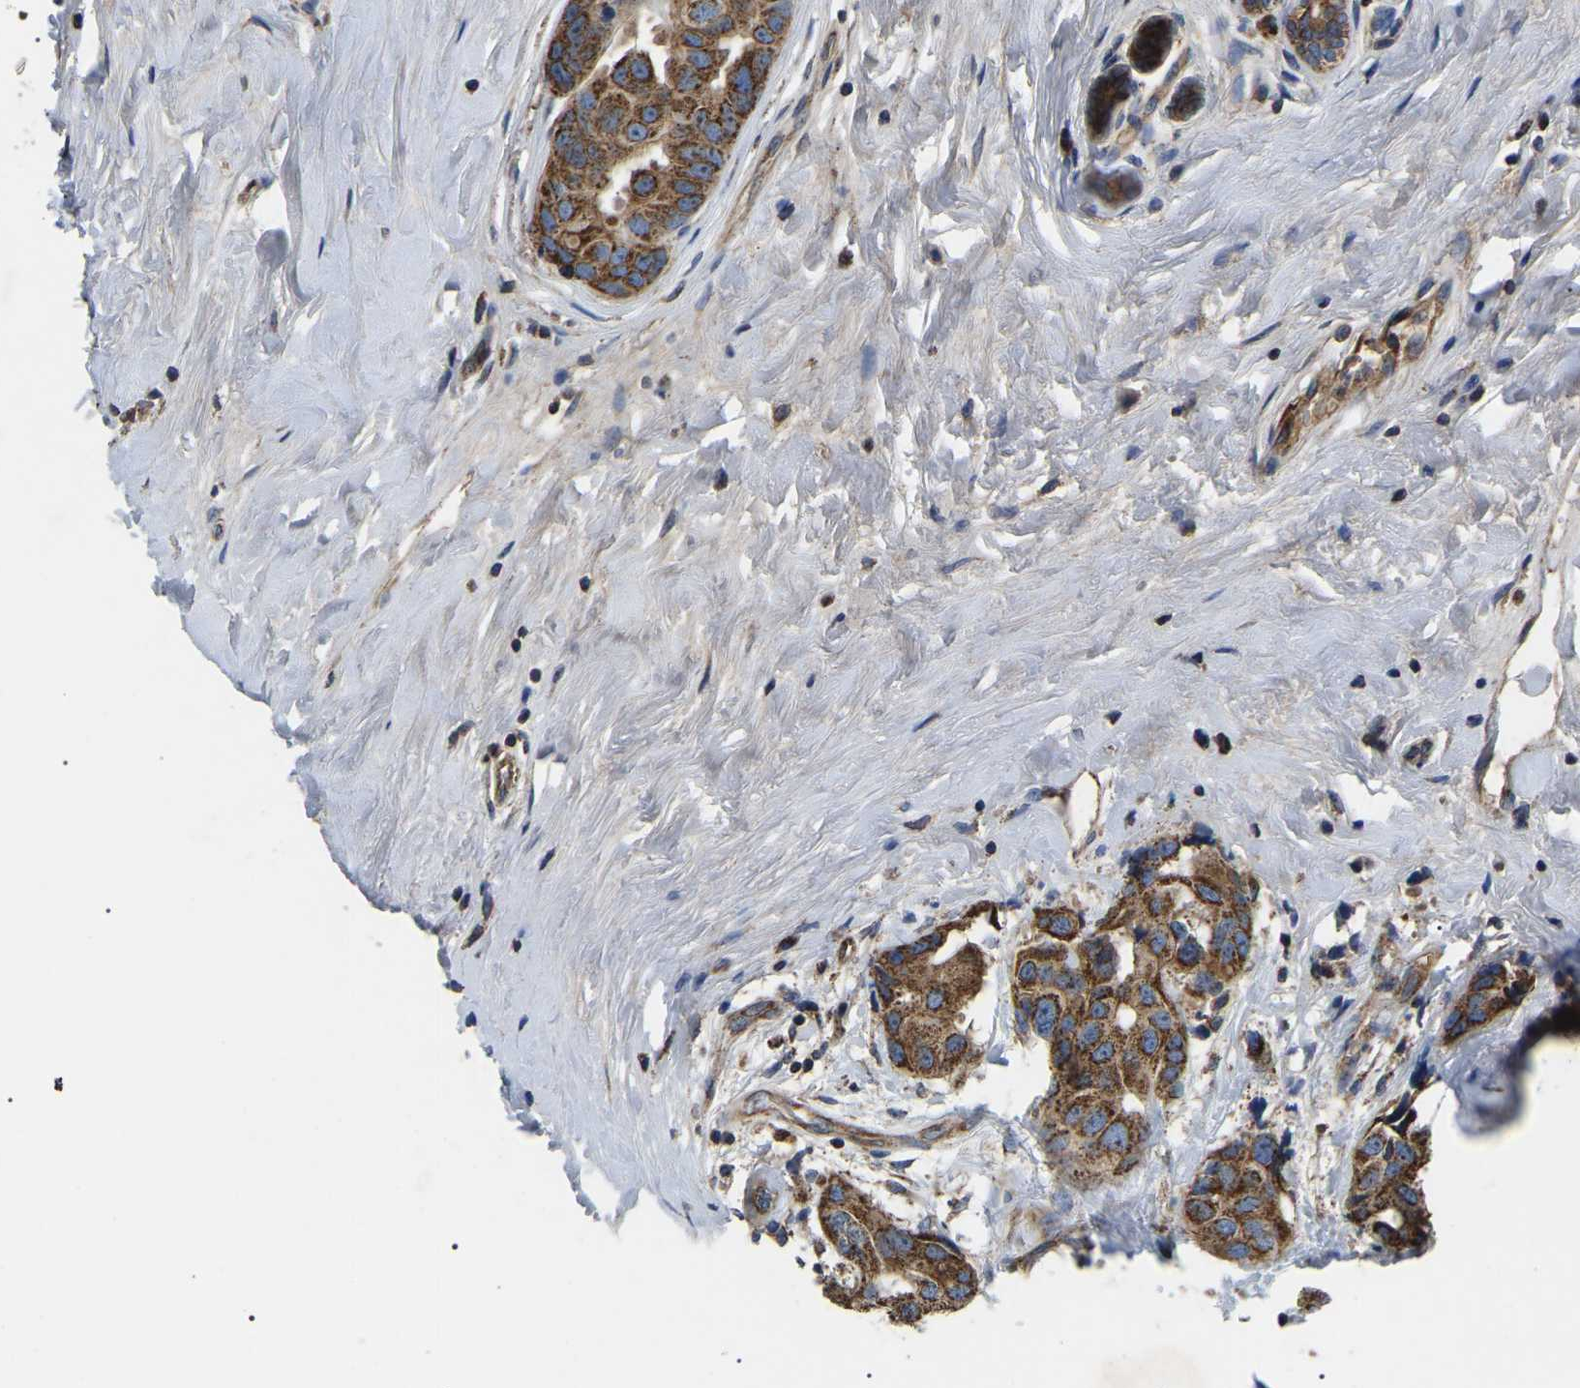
{"staining": {"intensity": "strong", "quantity": ">75%", "location": "cytoplasmic/membranous"}, "tissue": "breast cancer", "cell_type": "Tumor cells", "image_type": "cancer", "snomed": [{"axis": "morphology", "description": "Normal tissue, NOS"}, {"axis": "morphology", "description": "Duct carcinoma"}, {"axis": "topography", "description": "Breast"}], "caption": "Immunohistochemical staining of human breast cancer shows strong cytoplasmic/membranous protein positivity in about >75% of tumor cells. (Stains: DAB (3,3'-diaminobenzidine) in brown, nuclei in blue, Microscopy: brightfield microscopy at high magnification).", "gene": "PPM1E", "patient": {"sex": "female", "age": 39}}